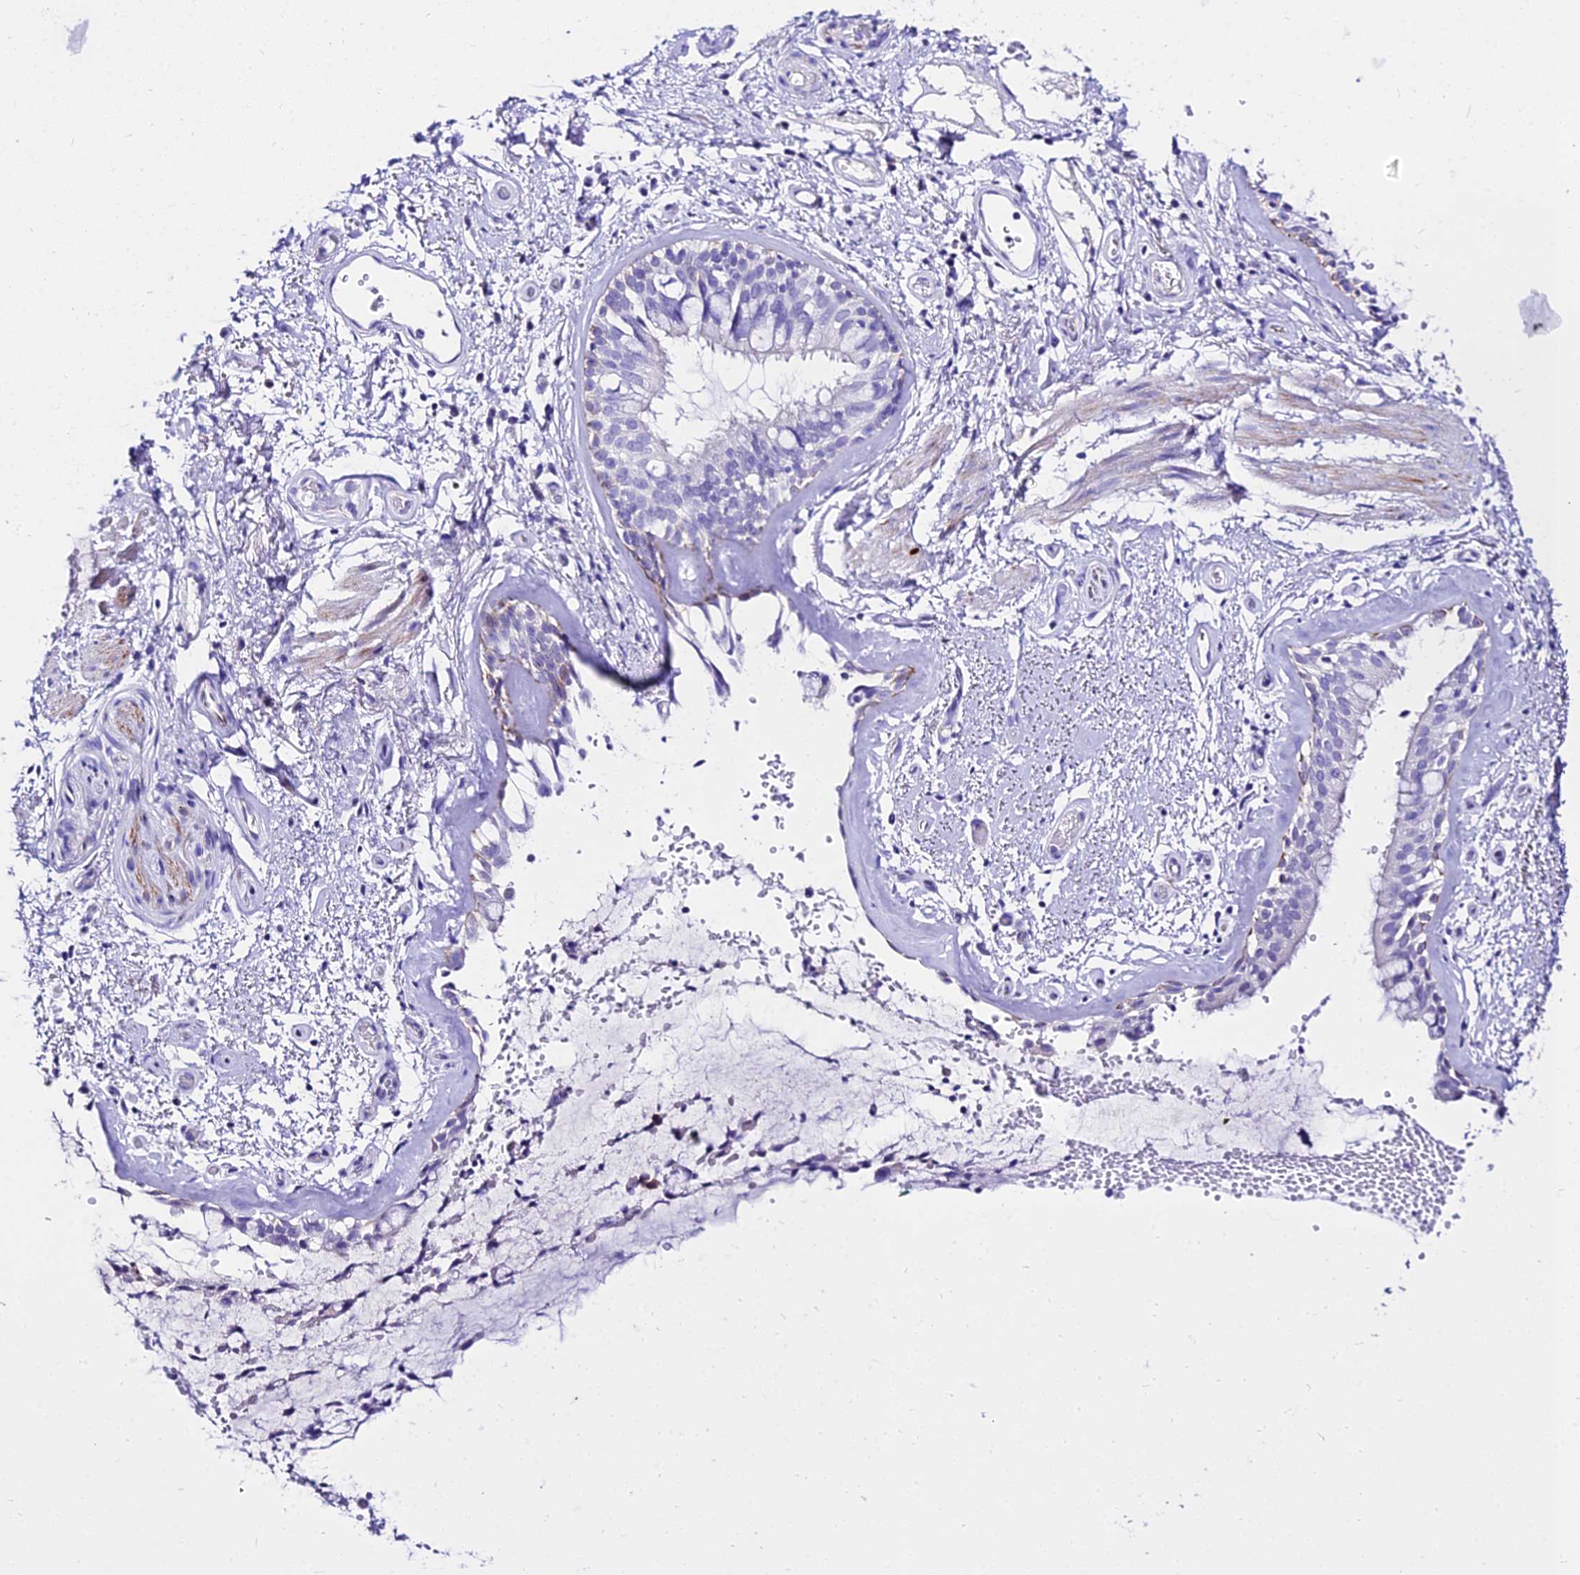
{"staining": {"intensity": "negative", "quantity": "none", "location": "none"}, "tissue": "bronchus", "cell_type": "Respiratory epithelial cells", "image_type": "normal", "snomed": [{"axis": "morphology", "description": "Normal tissue, NOS"}, {"axis": "topography", "description": "Cartilage tissue"}, {"axis": "topography", "description": "Bronchus"}], "caption": "DAB immunohistochemical staining of benign human bronchus reveals no significant expression in respiratory epithelial cells.", "gene": "DEFB106A", "patient": {"sex": "female", "age": 66}}